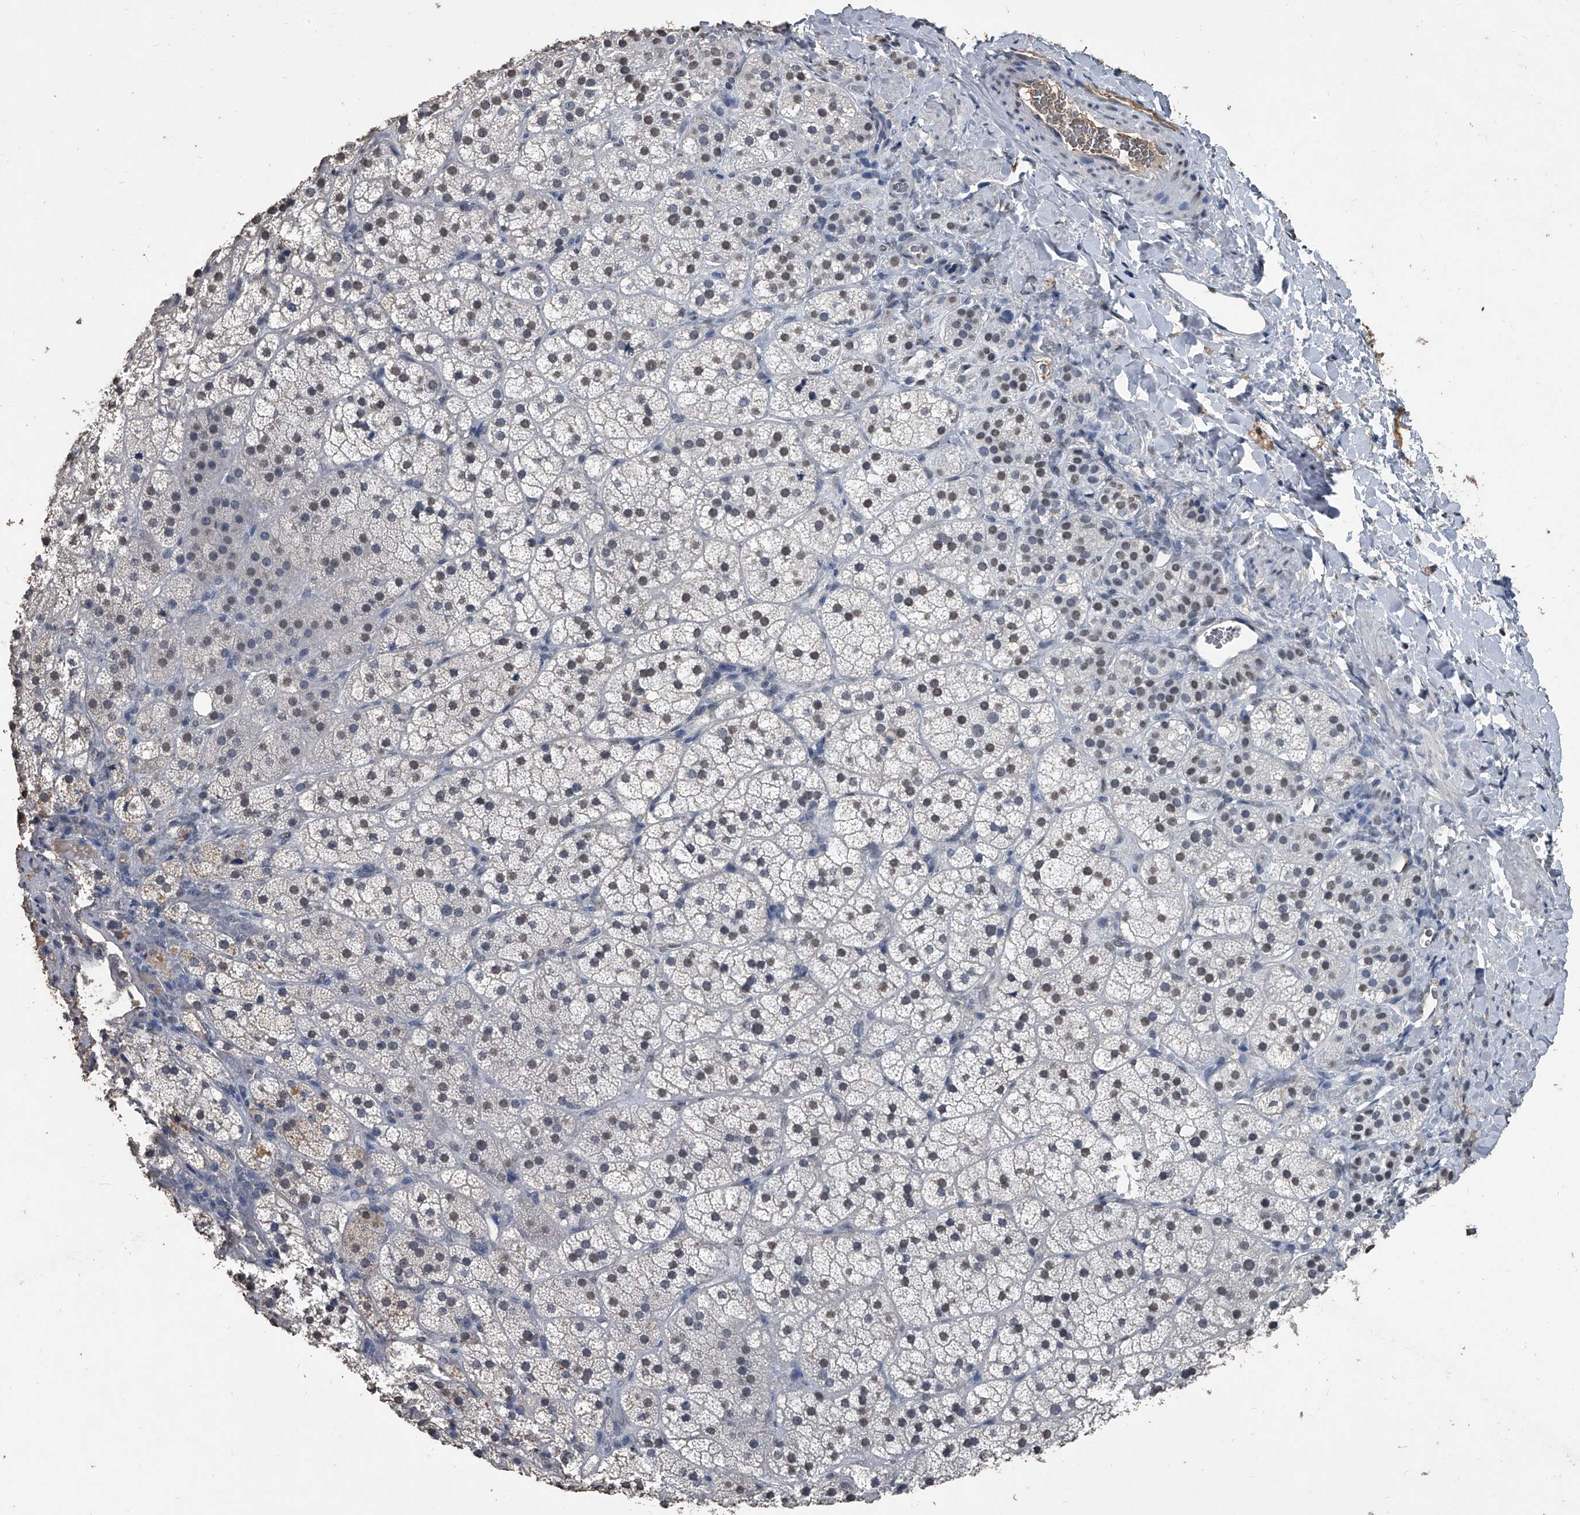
{"staining": {"intensity": "weak", "quantity": "25%-75%", "location": "nuclear"}, "tissue": "adrenal gland", "cell_type": "Glandular cells", "image_type": "normal", "snomed": [{"axis": "morphology", "description": "Normal tissue, NOS"}, {"axis": "topography", "description": "Adrenal gland"}], "caption": "DAB (3,3'-diaminobenzidine) immunohistochemical staining of unremarkable human adrenal gland displays weak nuclear protein staining in about 25%-75% of glandular cells. The protein is shown in brown color, while the nuclei are stained blue.", "gene": "MATR3", "patient": {"sex": "female", "age": 44}}